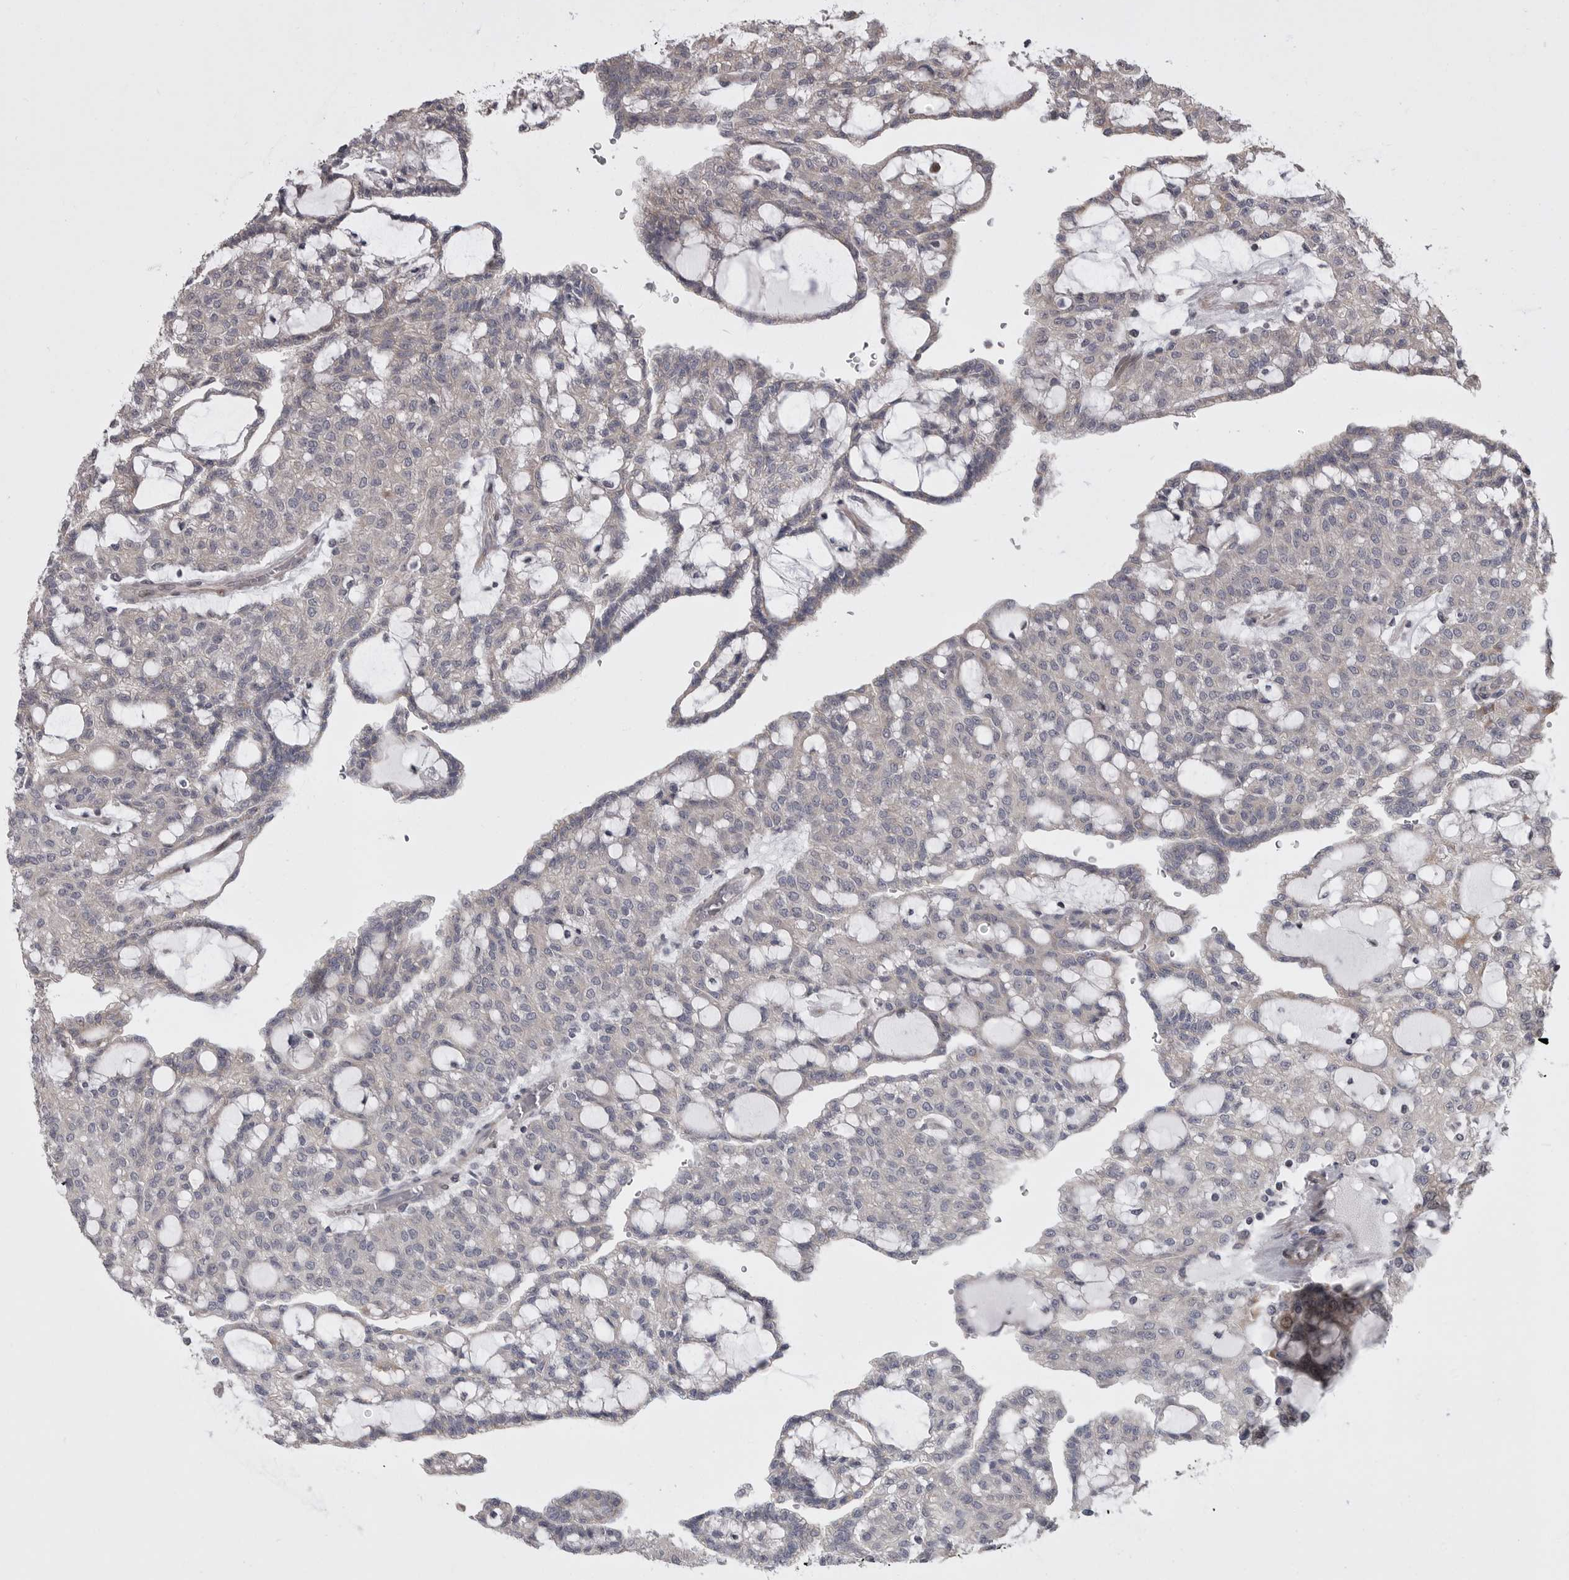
{"staining": {"intensity": "negative", "quantity": "none", "location": "none"}, "tissue": "renal cancer", "cell_type": "Tumor cells", "image_type": "cancer", "snomed": [{"axis": "morphology", "description": "Adenocarcinoma, NOS"}, {"axis": "topography", "description": "Kidney"}], "caption": "DAB immunohistochemical staining of human renal cancer reveals no significant staining in tumor cells. (Immunohistochemistry (ihc), brightfield microscopy, high magnification).", "gene": "ZNRF1", "patient": {"sex": "male", "age": 63}}